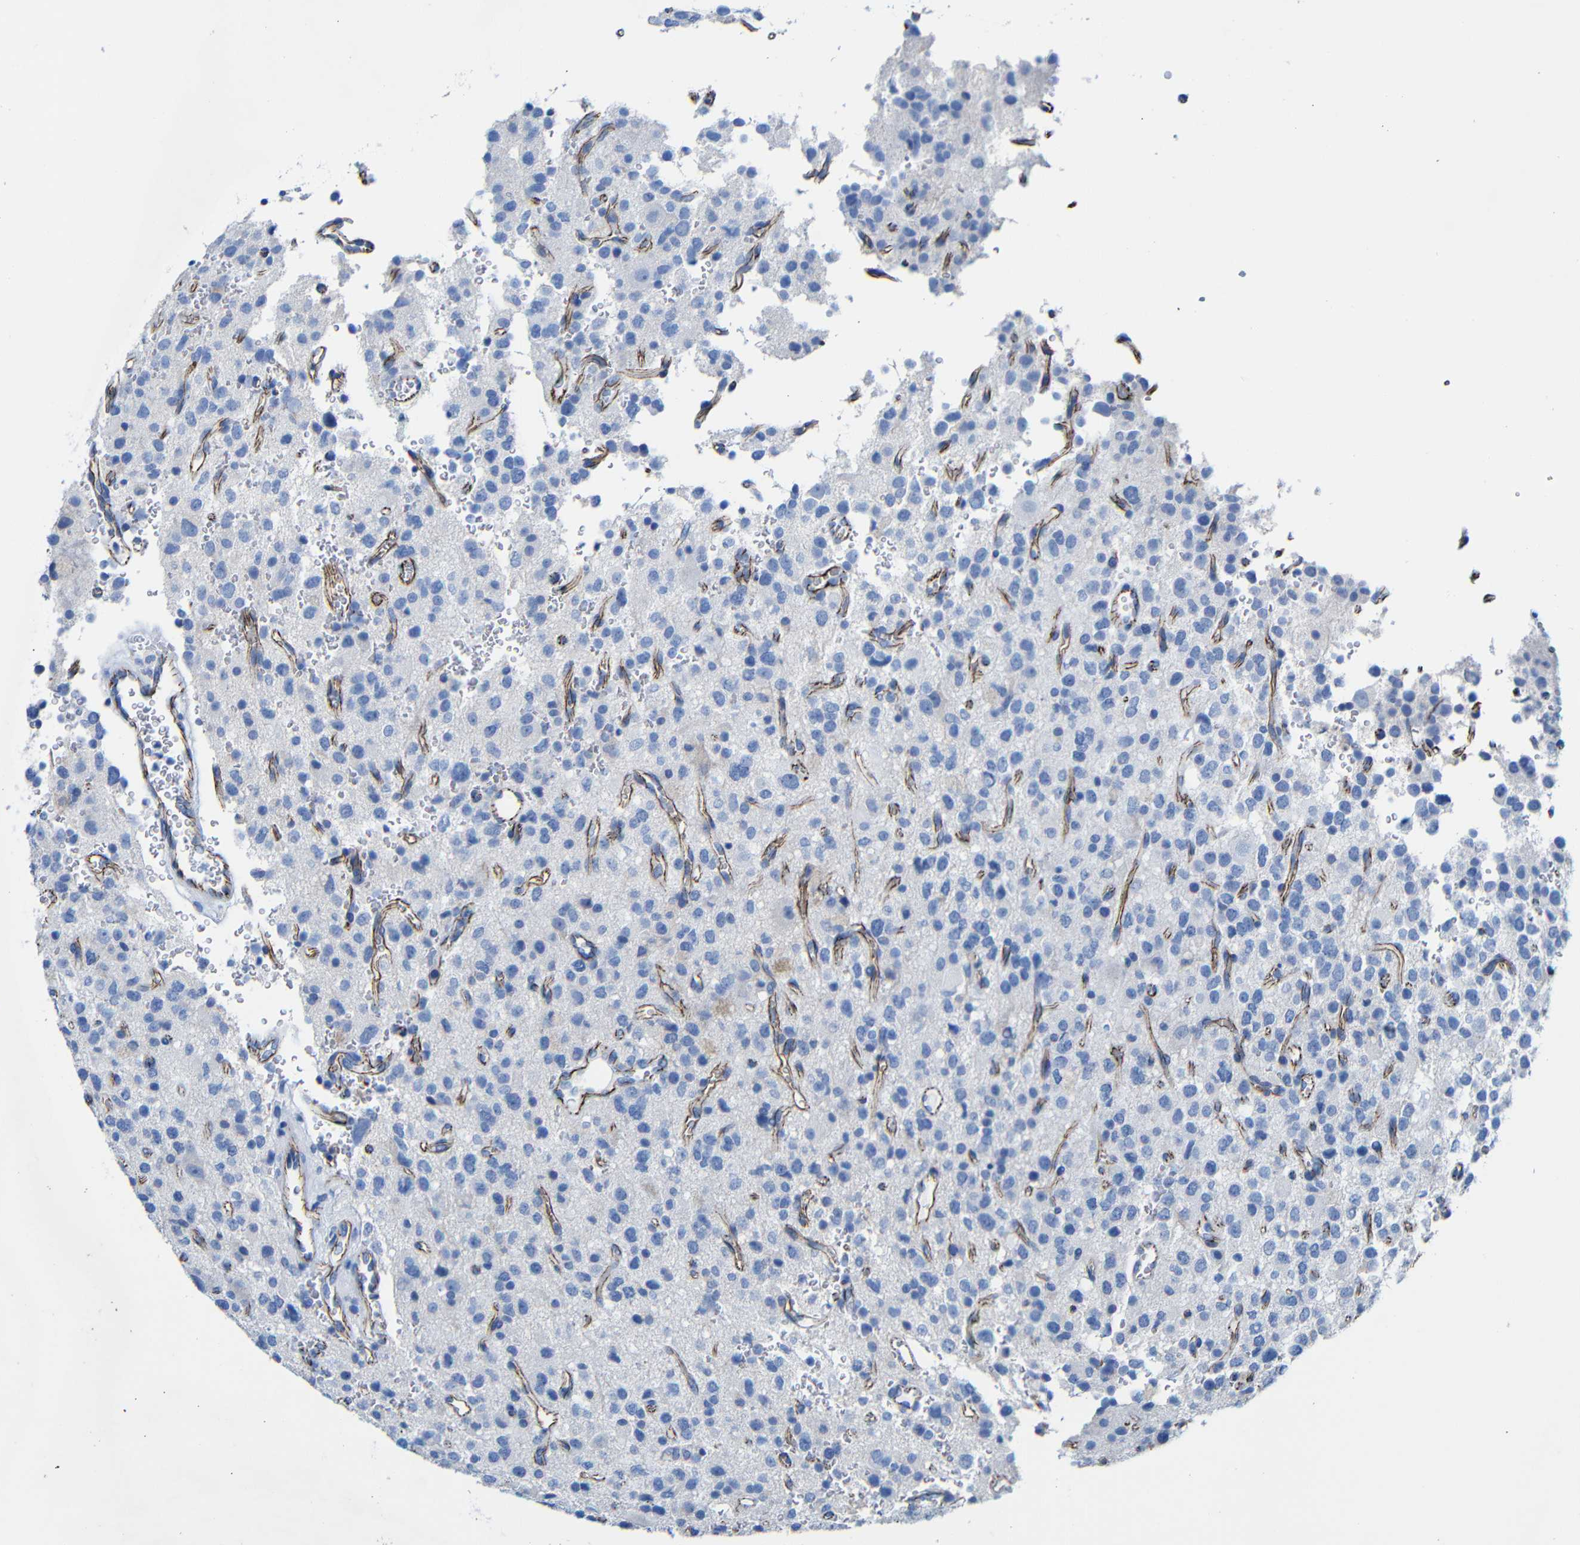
{"staining": {"intensity": "negative", "quantity": "none", "location": "none"}, "tissue": "glioma", "cell_type": "Tumor cells", "image_type": "cancer", "snomed": [{"axis": "morphology", "description": "Glioma, malignant, High grade"}, {"axis": "topography", "description": "Brain"}], "caption": "The photomicrograph reveals no staining of tumor cells in glioma. Nuclei are stained in blue.", "gene": "CGNL1", "patient": {"sex": "male", "age": 47}}